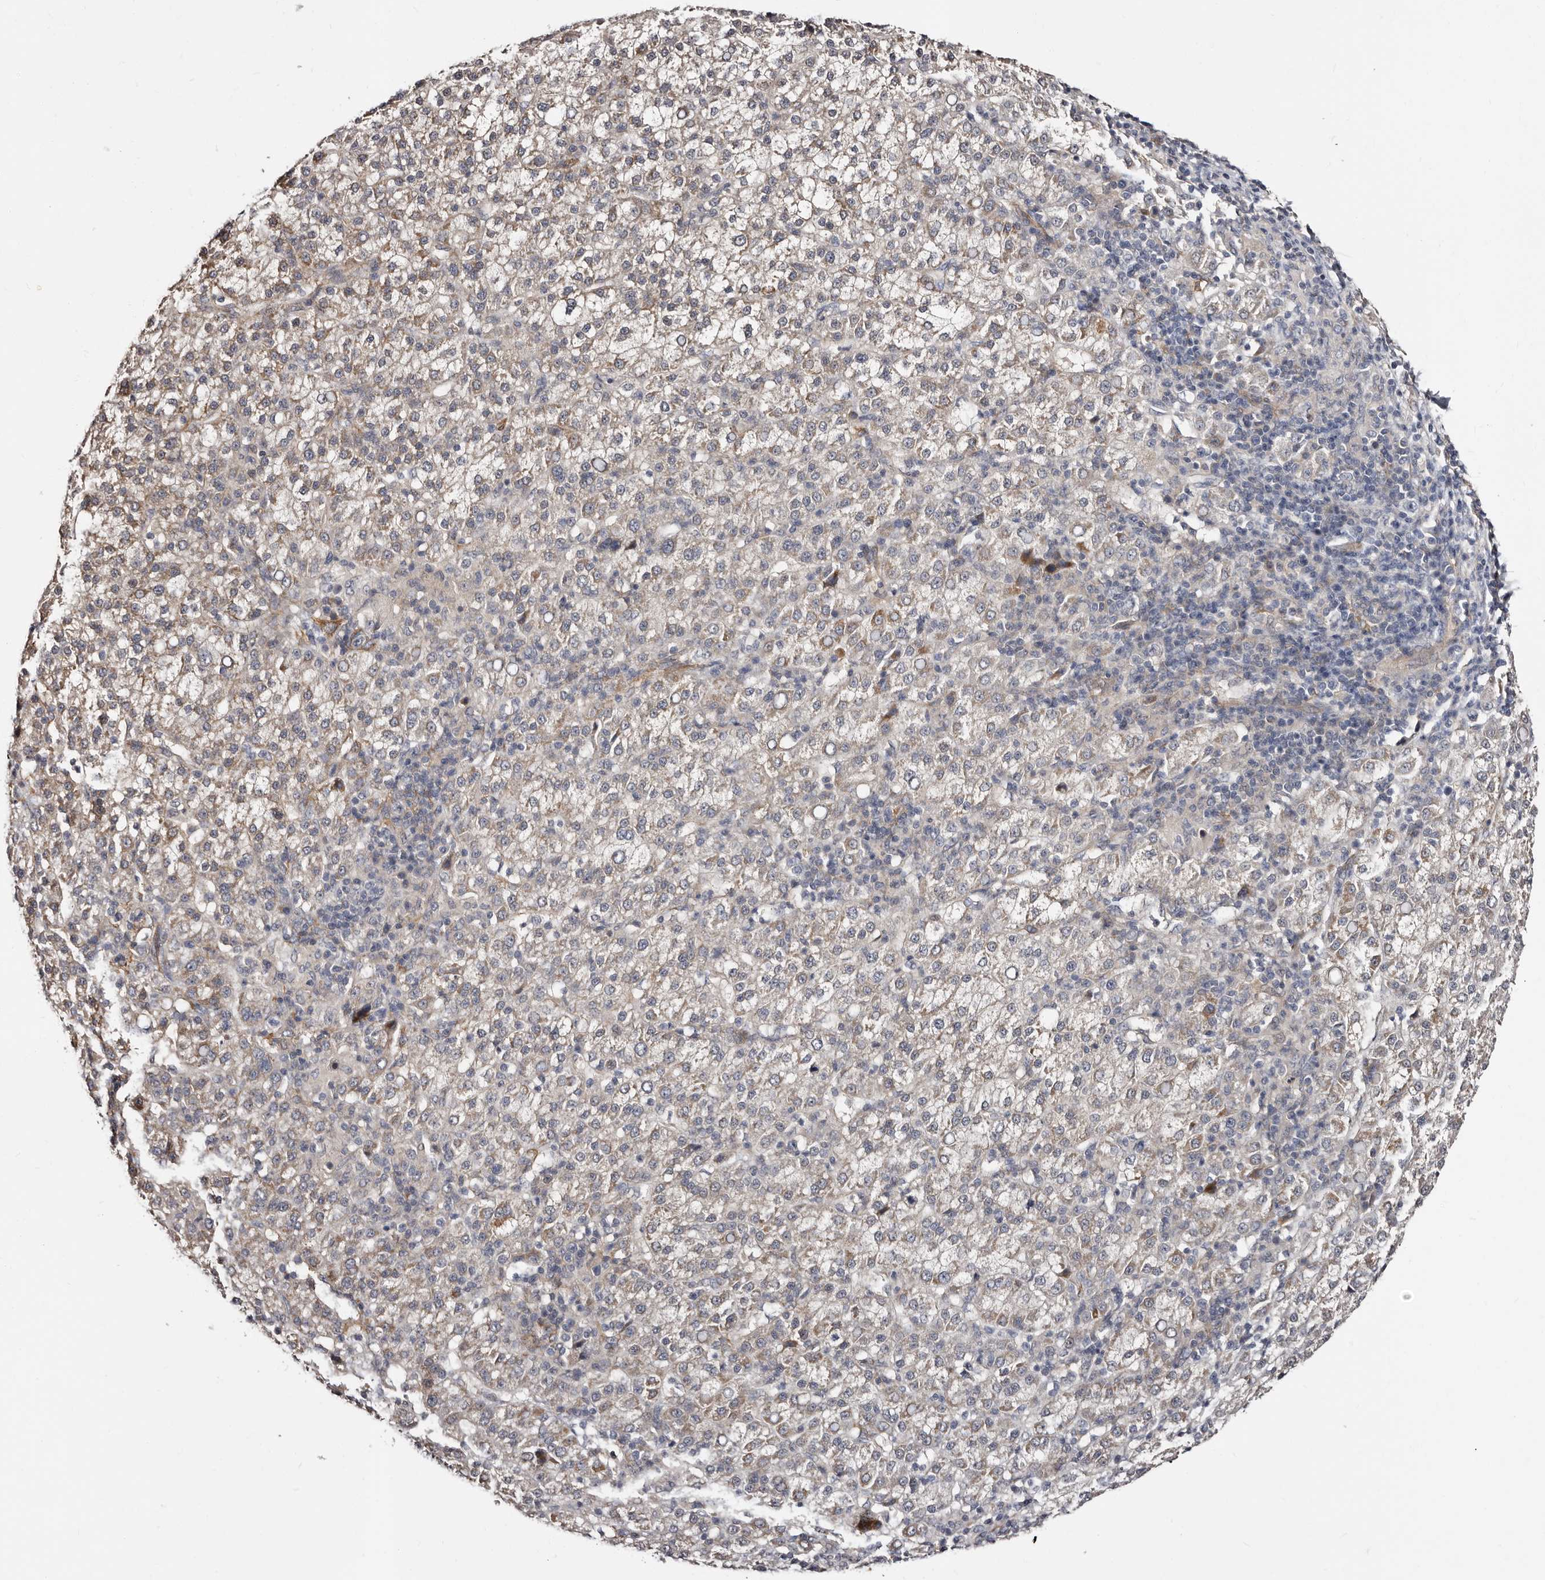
{"staining": {"intensity": "weak", "quantity": ">75%", "location": "cytoplasmic/membranous"}, "tissue": "liver cancer", "cell_type": "Tumor cells", "image_type": "cancer", "snomed": [{"axis": "morphology", "description": "Carcinoma, Hepatocellular, NOS"}, {"axis": "topography", "description": "Liver"}], "caption": "Human hepatocellular carcinoma (liver) stained with a brown dye exhibits weak cytoplasmic/membranous positive expression in approximately >75% of tumor cells.", "gene": "TBC1D22B", "patient": {"sex": "female", "age": 58}}